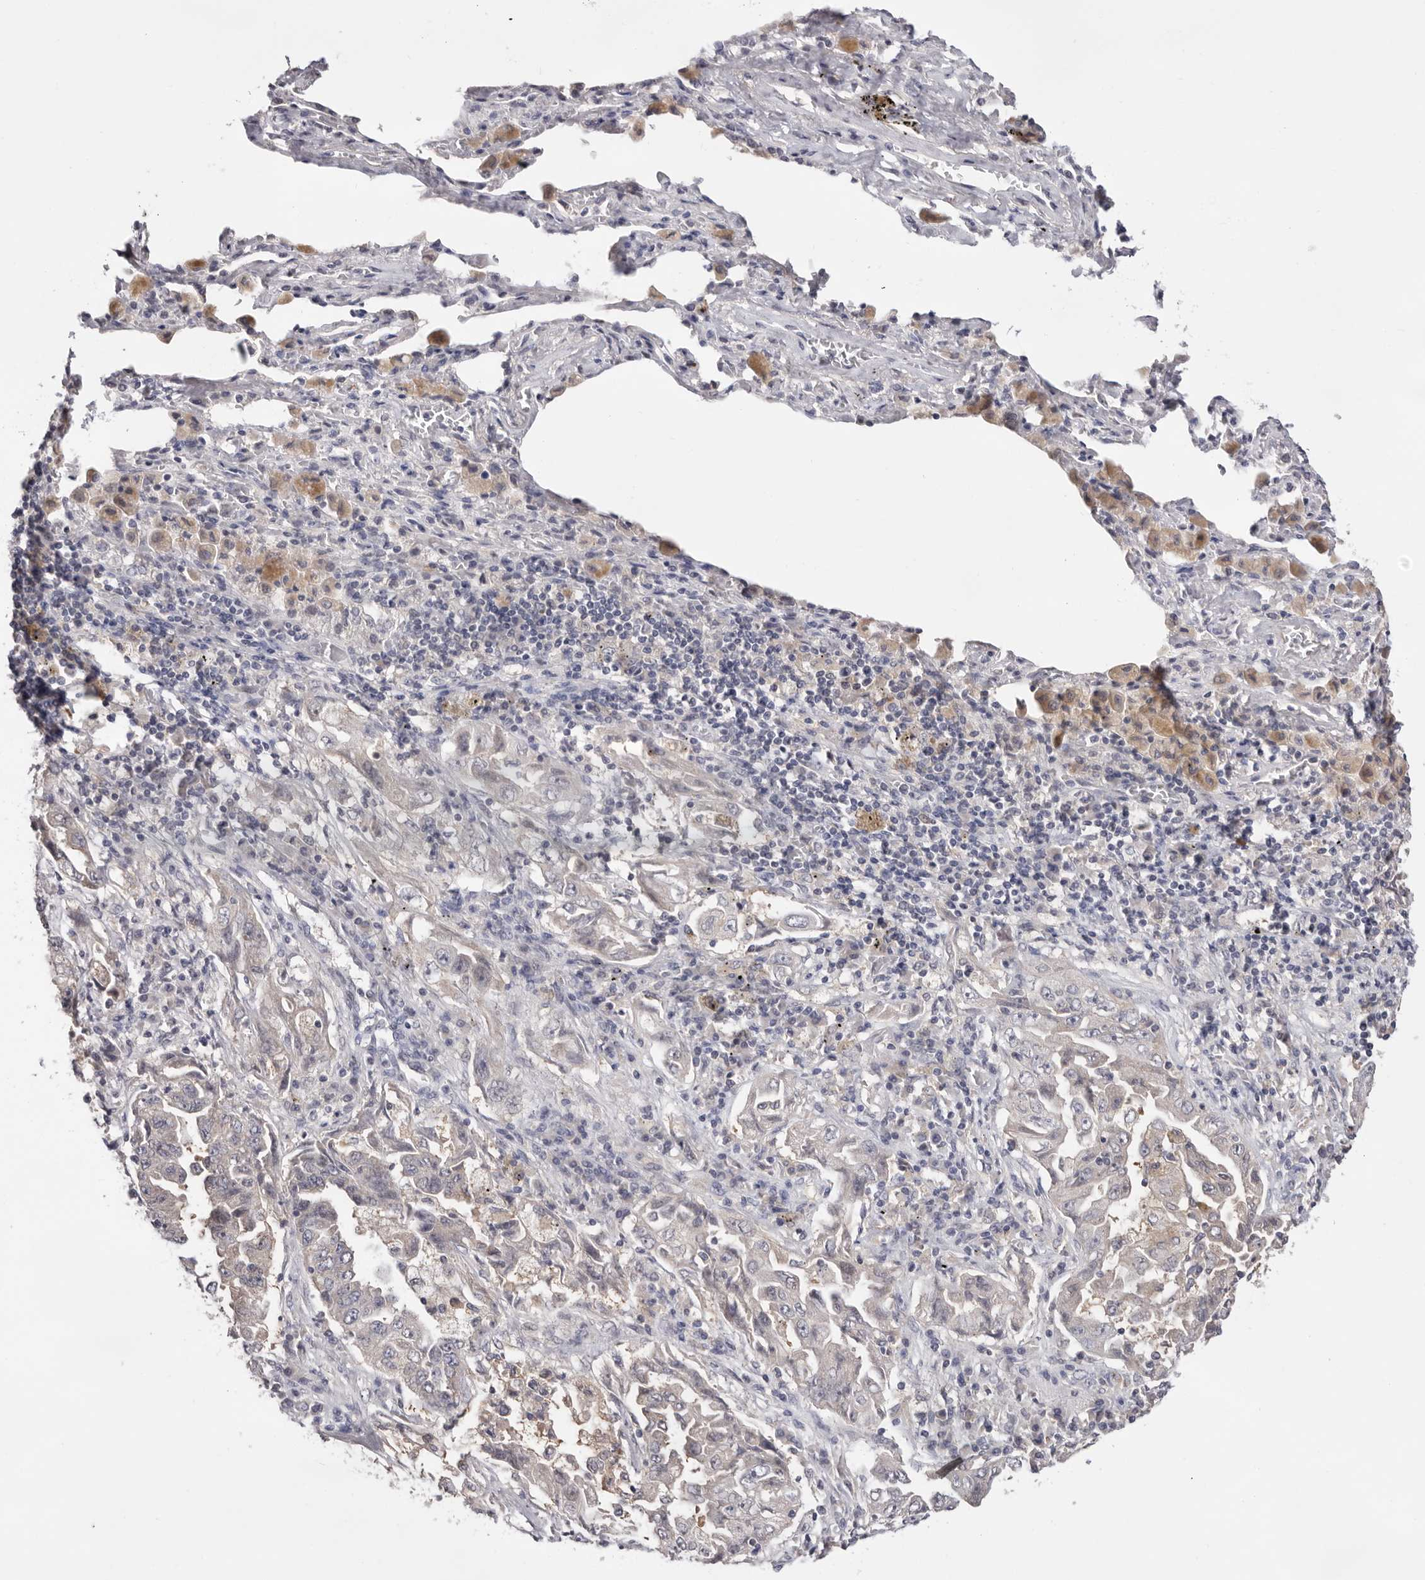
{"staining": {"intensity": "negative", "quantity": "none", "location": "none"}, "tissue": "lung cancer", "cell_type": "Tumor cells", "image_type": "cancer", "snomed": [{"axis": "morphology", "description": "Adenocarcinoma, NOS"}, {"axis": "topography", "description": "Lung"}], "caption": "Lung cancer (adenocarcinoma) was stained to show a protein in brown. There is no significant positivity in tumor cells.", "gene": "DOP1A", "patient": {"sex": "female", "age": 51}}